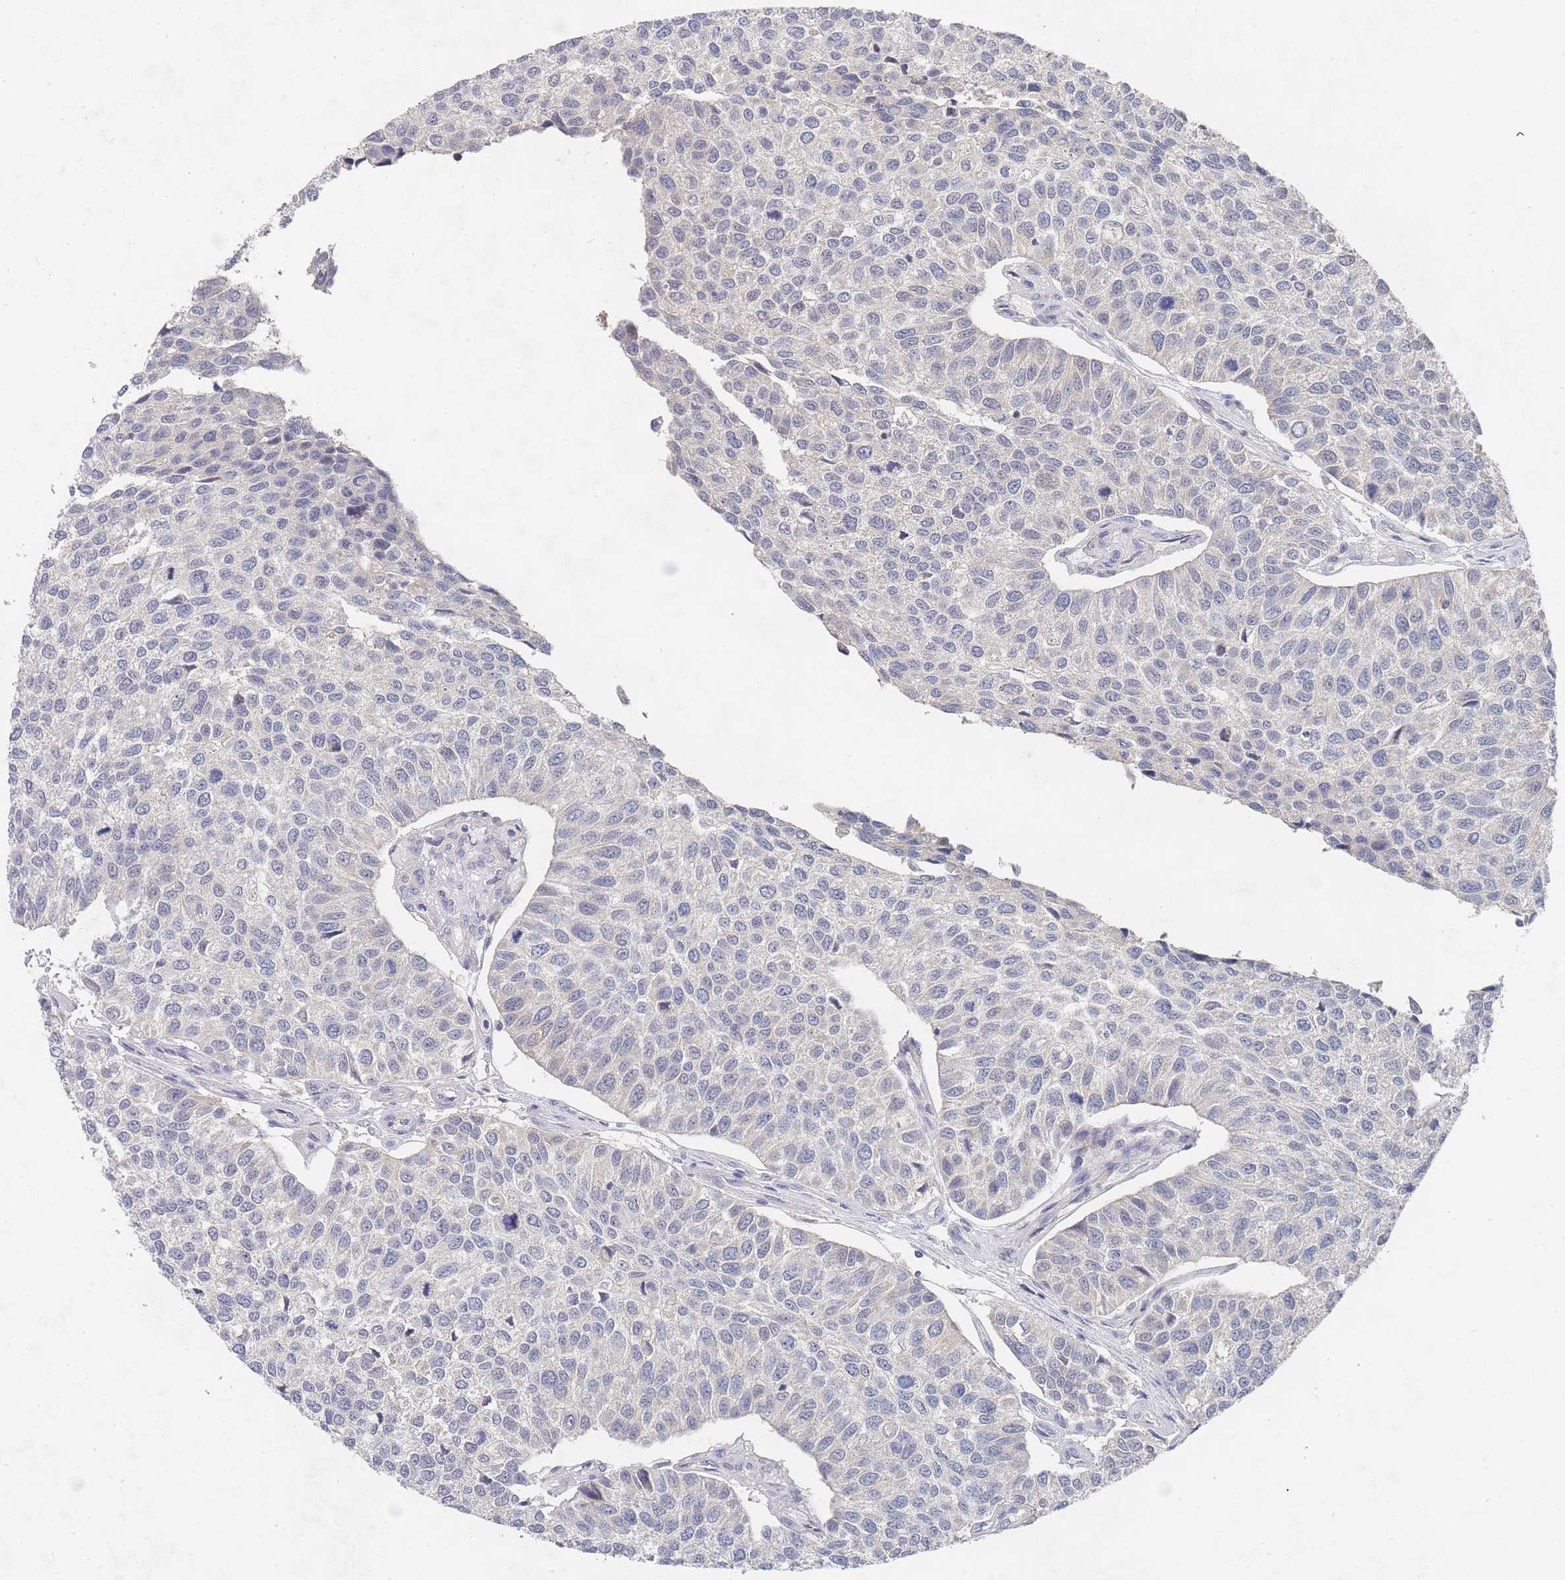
{"staining": {"intensity": "negative", "quantity": "none", "location": "none"}, "tissue": "urothelial cancer", "cell_type": "Tumor cells", "image_type": "cancer", "snomed": [{"axis": "morphology", "description": "Urothelial carcinoma, NOS"}, {"axis": "topography", "description": "Urinary bladder"}], "caption": "The IHC histopathology image has no significant staining in tumor cells of urothelial cancer tissue.", "gene": "PPP6C", "patient": {"sex": "male", "age": 55}}